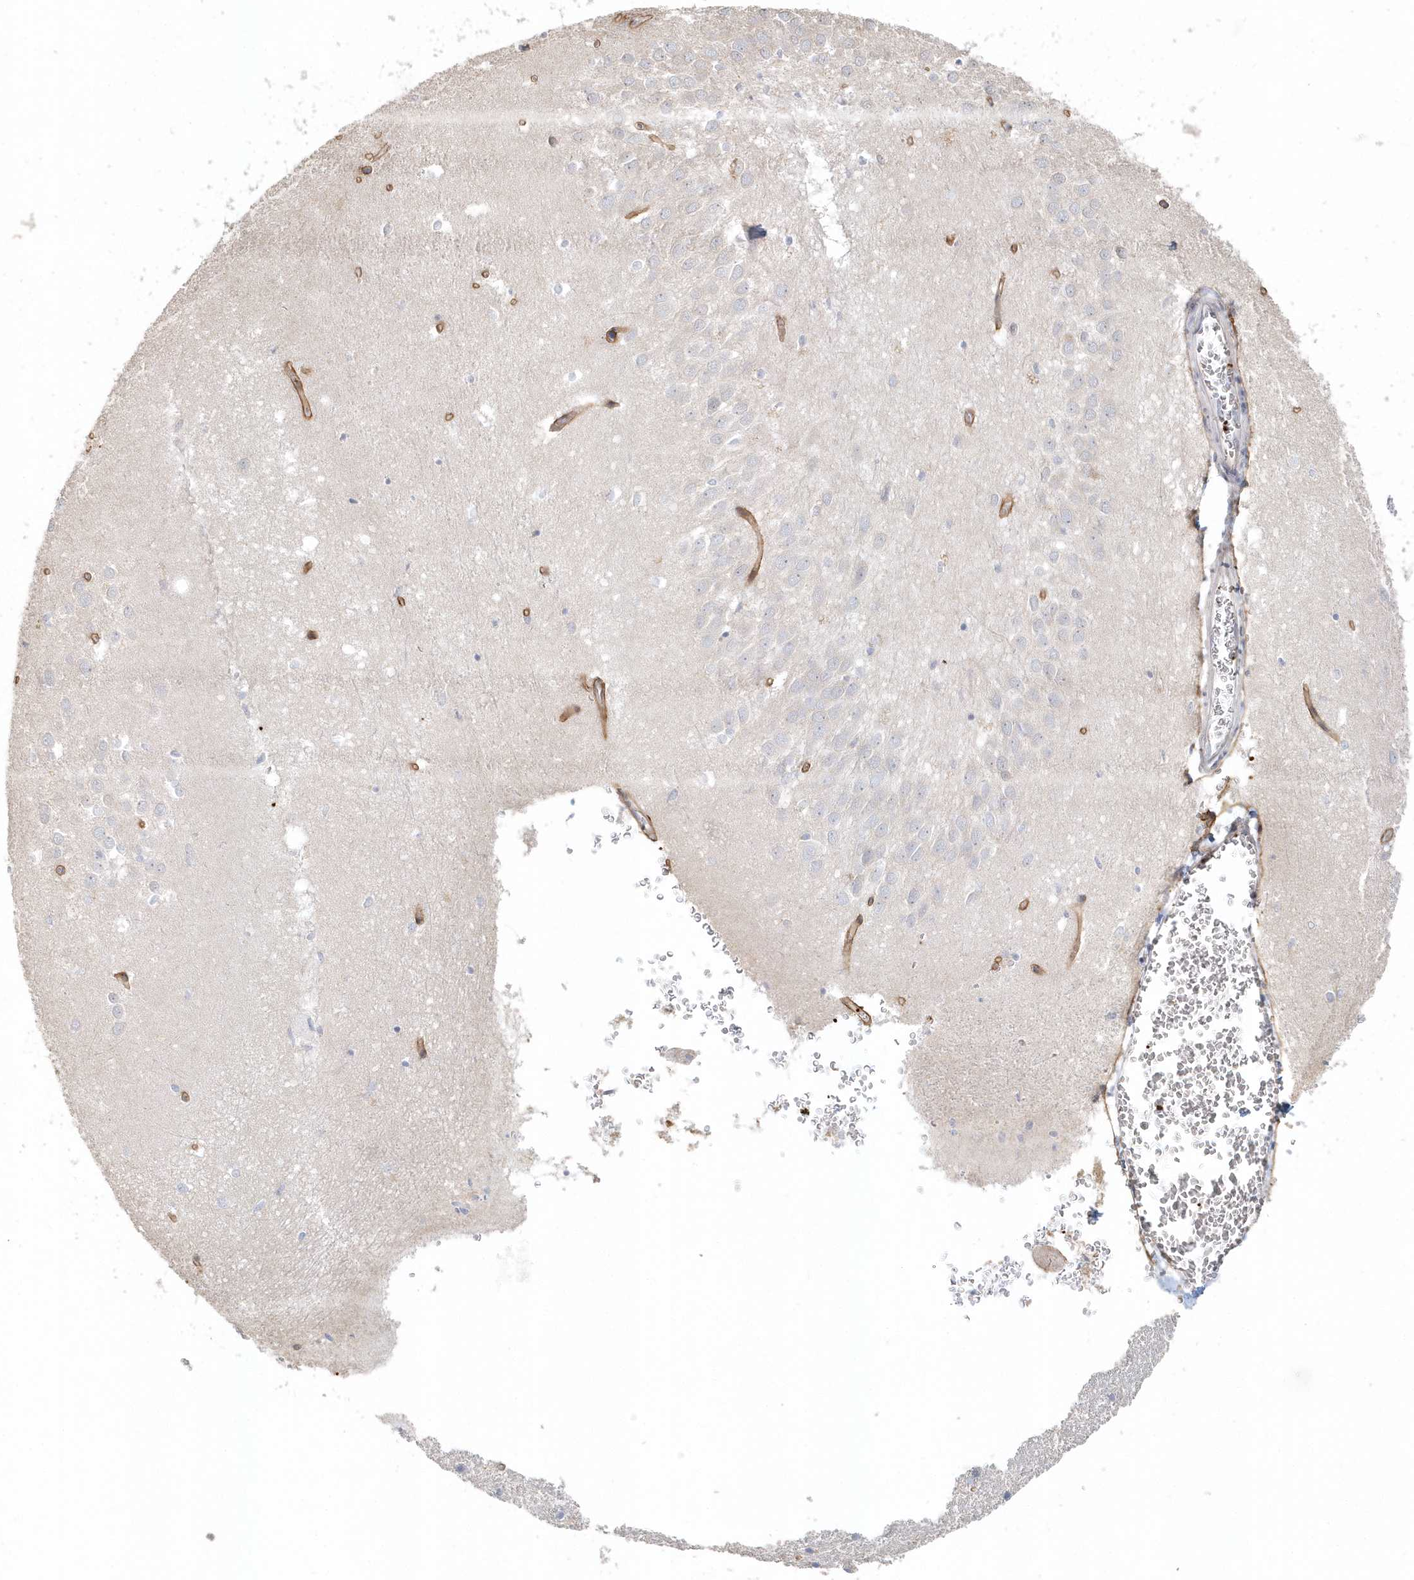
{"staining": {"intensity": "negative", "quantity": "none", "location": "none"}, "tissue": "hippocampus", "cell_type": "Glial cells", "image_type": "normal", "snomed": [{"axis": "morphology", "description": "Normal tissue, NOS"}, {"axis": "topography", "description": "Hippocampus"}], "caption": "Benign hippocampus was stained to show a protein in brown. There is no significant expression in glial cells. The staining was performed using DAB to visualize the protein expression in brown, while the nuclei were stained in blue with hematoxylin (Magnification: 20x).", "gene": "MMRN1", "patient": {"sex": "female", "age": 64}}